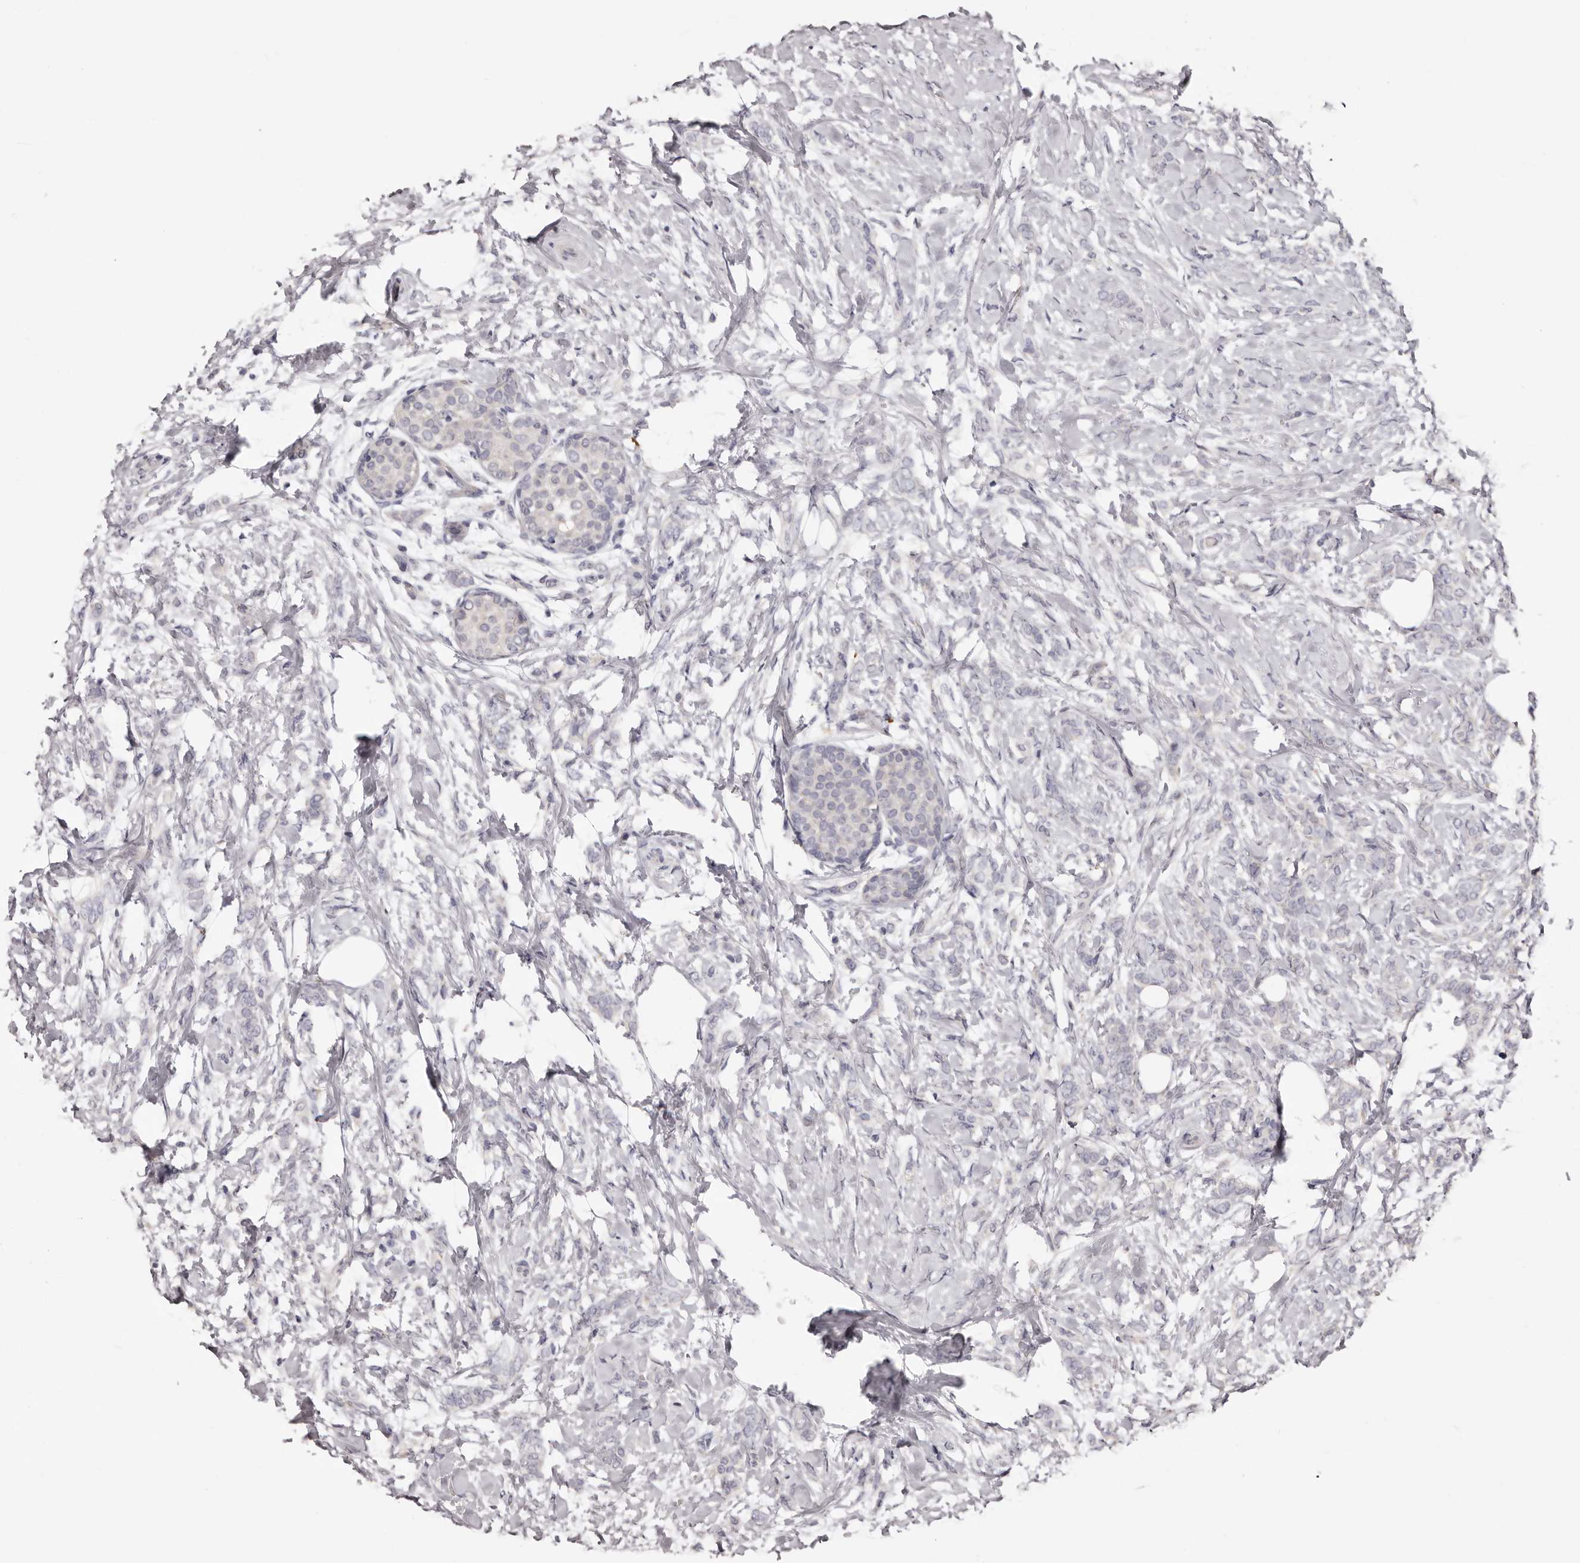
{"staining": {"intensity": "negative", "quantity": "none", "location": "none"}, "tissue": "breast cancer", "cell_type": "Tumor cells", "image_type": "cancer", "snomed": [{"axis": "morphology", "description": "Lobular carcinoma, in situ"}, {"axis": "morphology", "description": "Lobular carcinoma"}, {"axis": "topography", "description": "Breast"}], "caption": "Breast lobular carcinoma in situ stained for a protein using immunohistochemistry (IHC) demonstrates no staining tumor cells.", "gene": "ETNK1", "patient": {"sex": "female", "age": 41}}